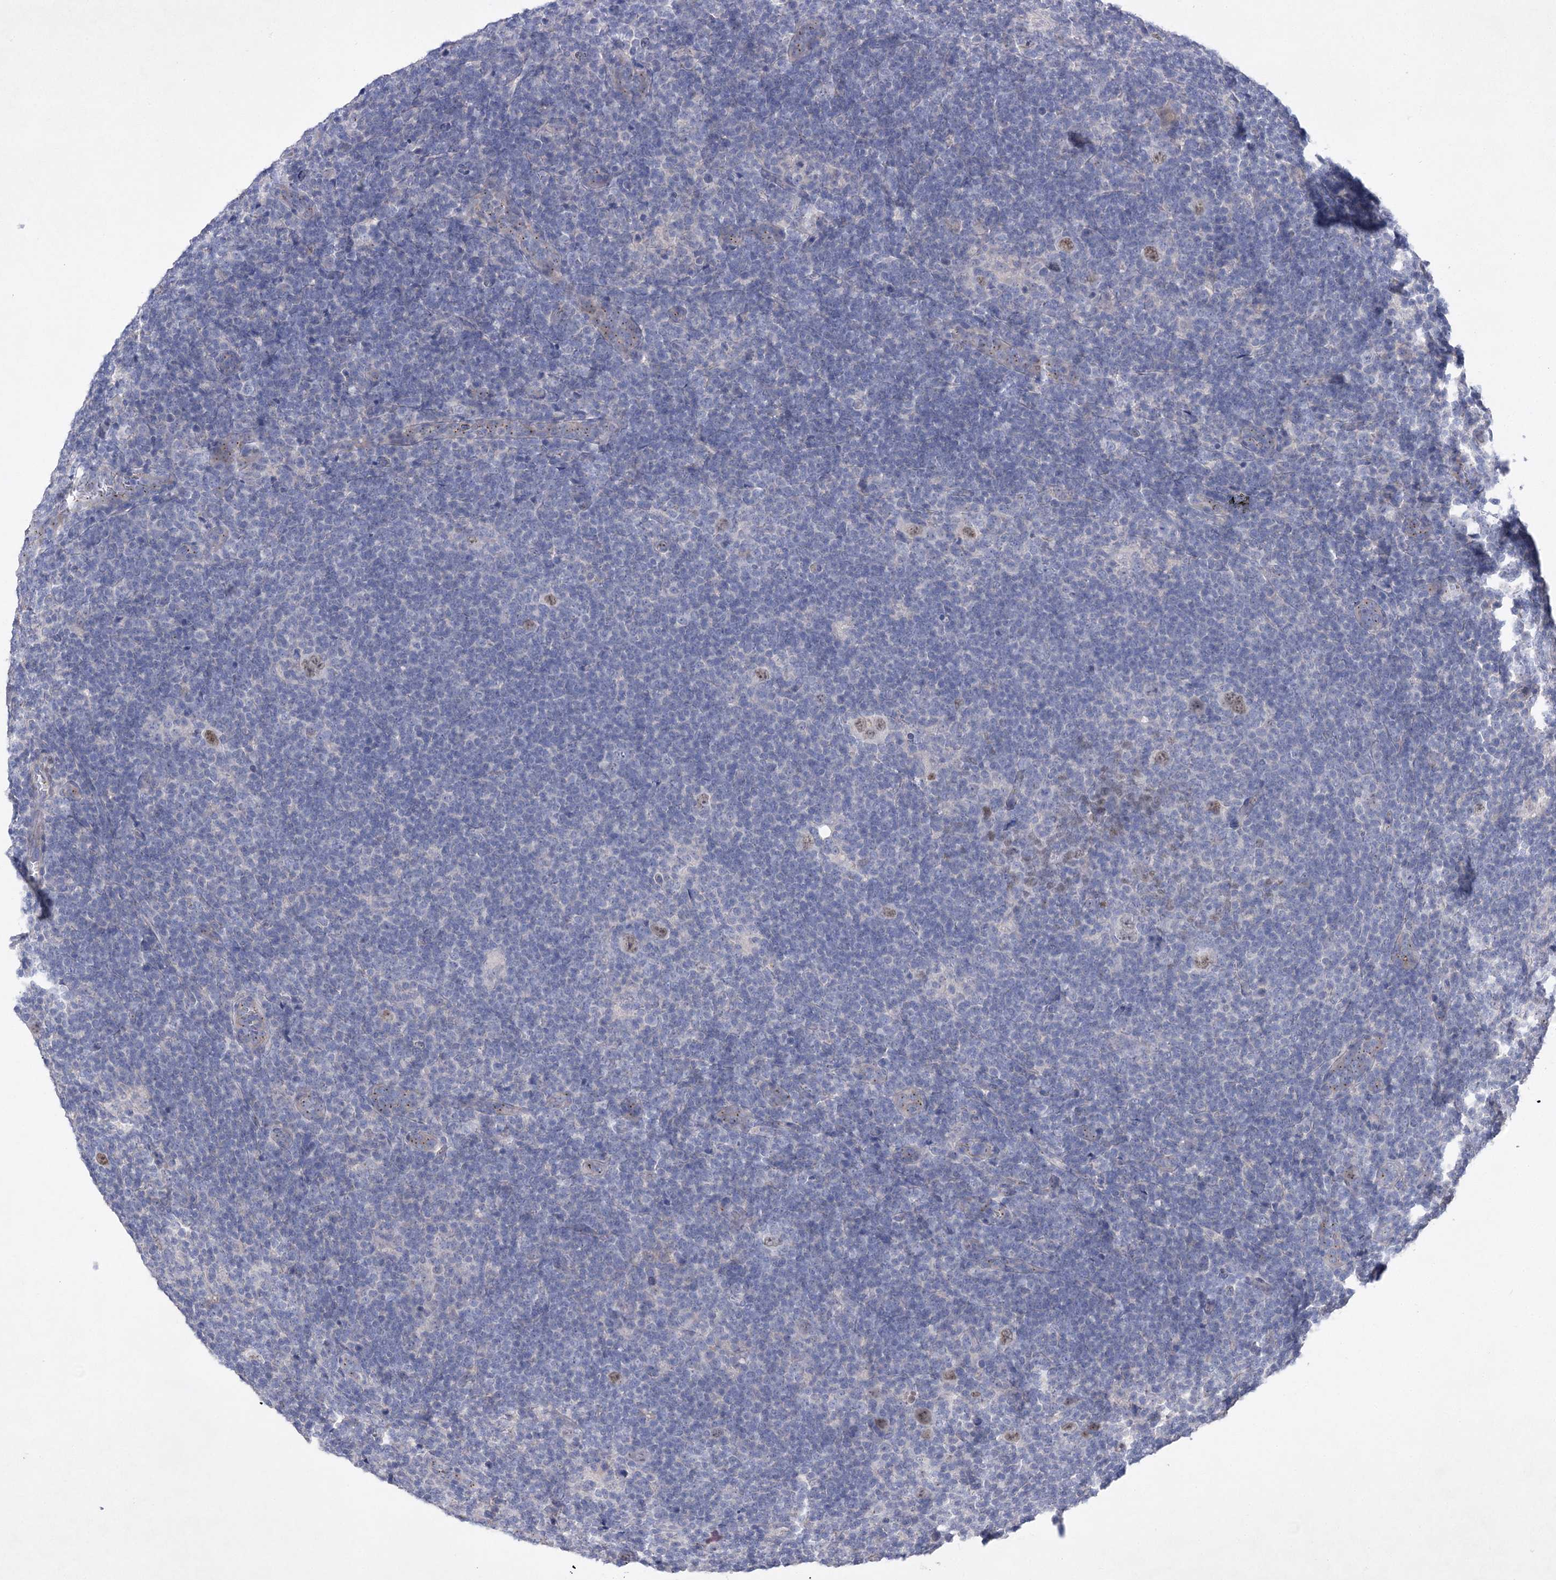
{"staining": {"intensity": "moderate", "quantity": ">75%", "location": "nuclear"}, "tissue": "lymphoma", "cell_type": "Tumor cells", "image_type": "cancer", "snomed": [{"axis": "morphology", "description": "Hodgkin's disease, NOS"}, {"axis": "topography", "description": "Lymph node"}], "caption": "An IHC micrograph of neoplastic tissue is shown. Protein staining in brown labels moderate nuclear positivity in lymphoma within tumor cells.", "gene": "COX15", "patient": {"sex": "female", "age": 57}}